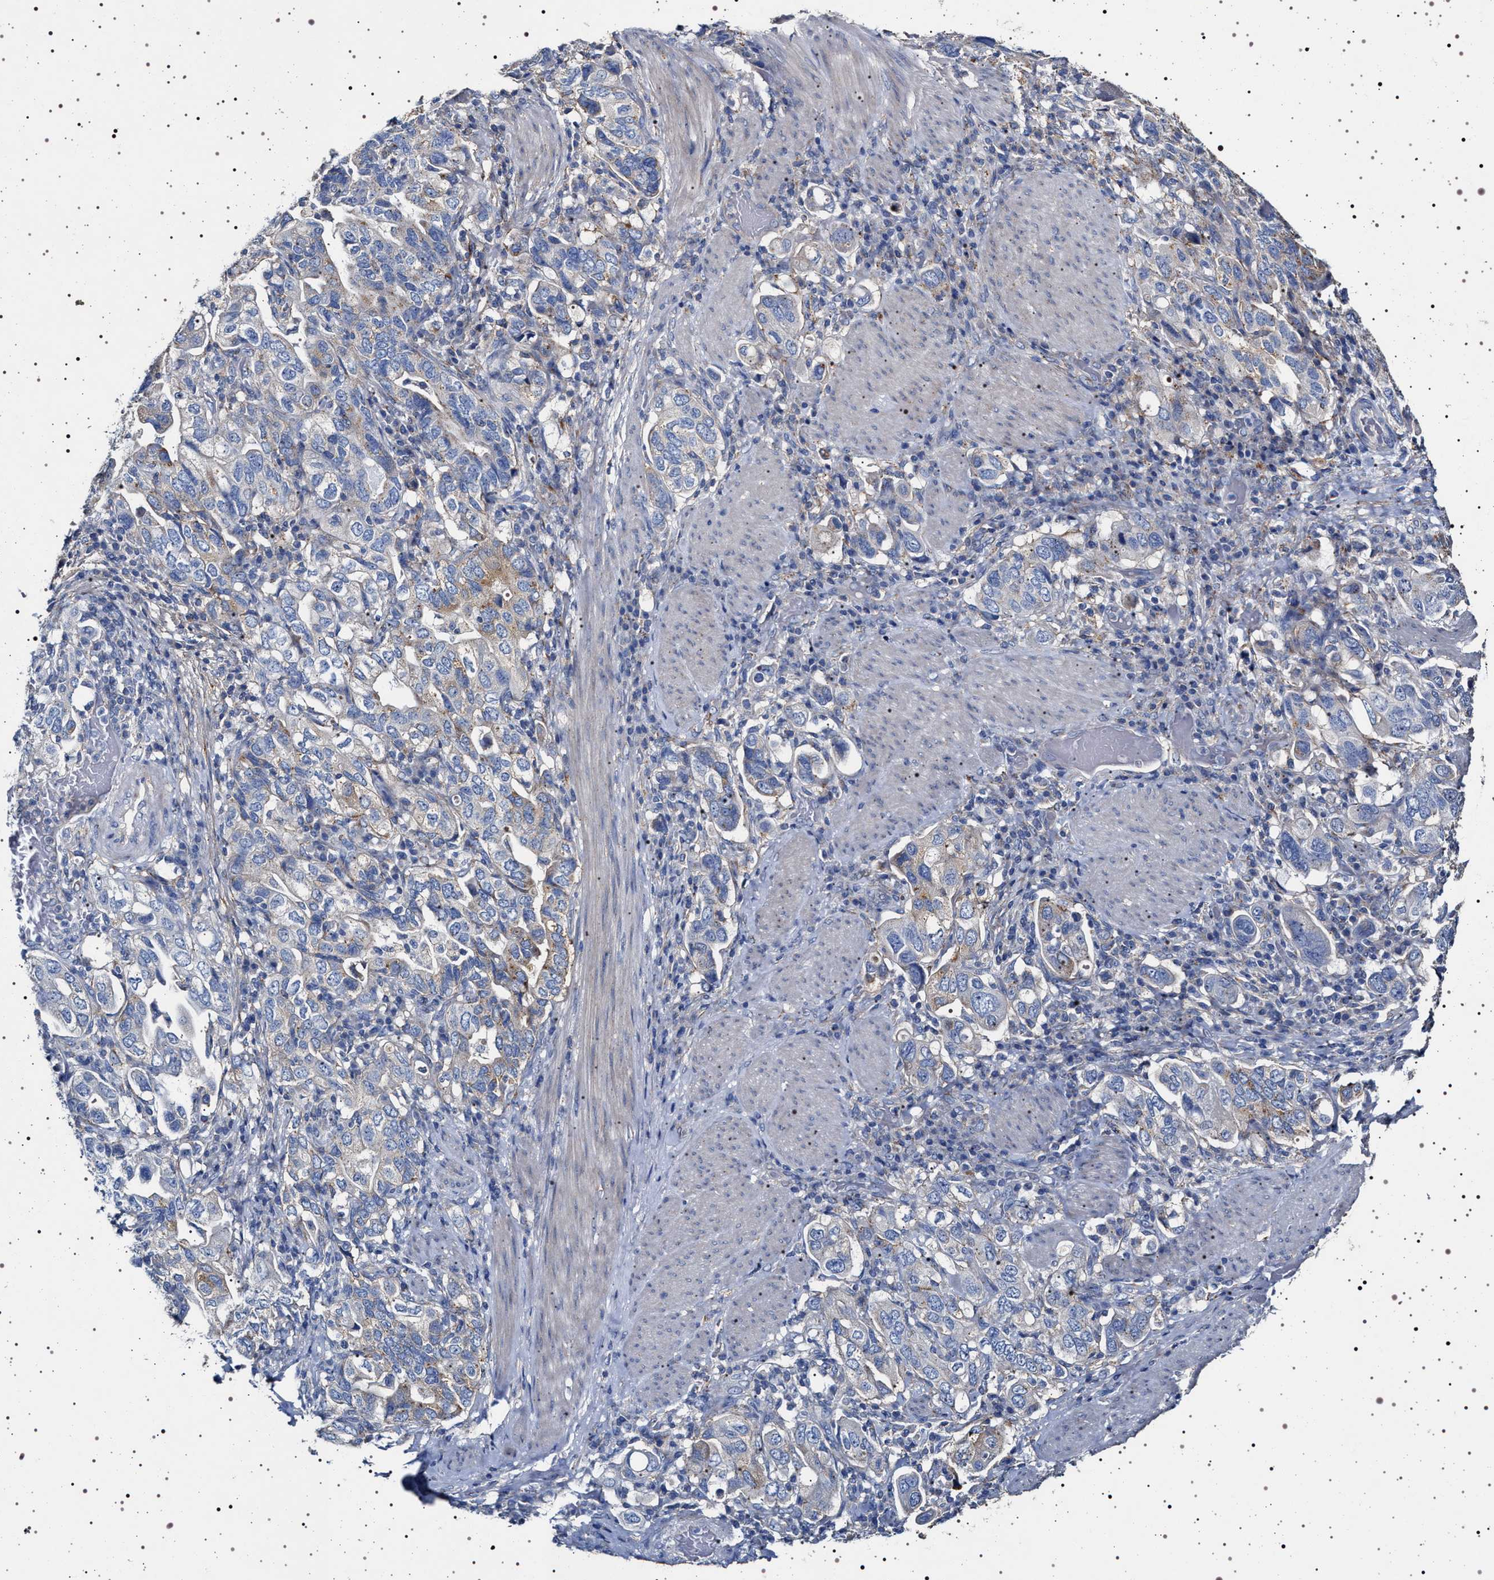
{"staining": {"intensity": "weak", "quantity": "<25%", "location": "cytoplasmic/membranous"}, "tissue": "stomach cancer", "cell_type": "Tumor cells", "image_type": "cancer", "snomed": [{"axis": "morphology", "description": "Adenocarcinoma, NOS"}, {"axis": "topography", "description": "Stomach, upper"}], "caption": "Immunohistochemistry photomicrograph of stomach cancer stained for a protein (brown), which displays no positivity in tumor cells.", "gene": "NAALADL2", "patient": {"sex": "male", "age": 62}}